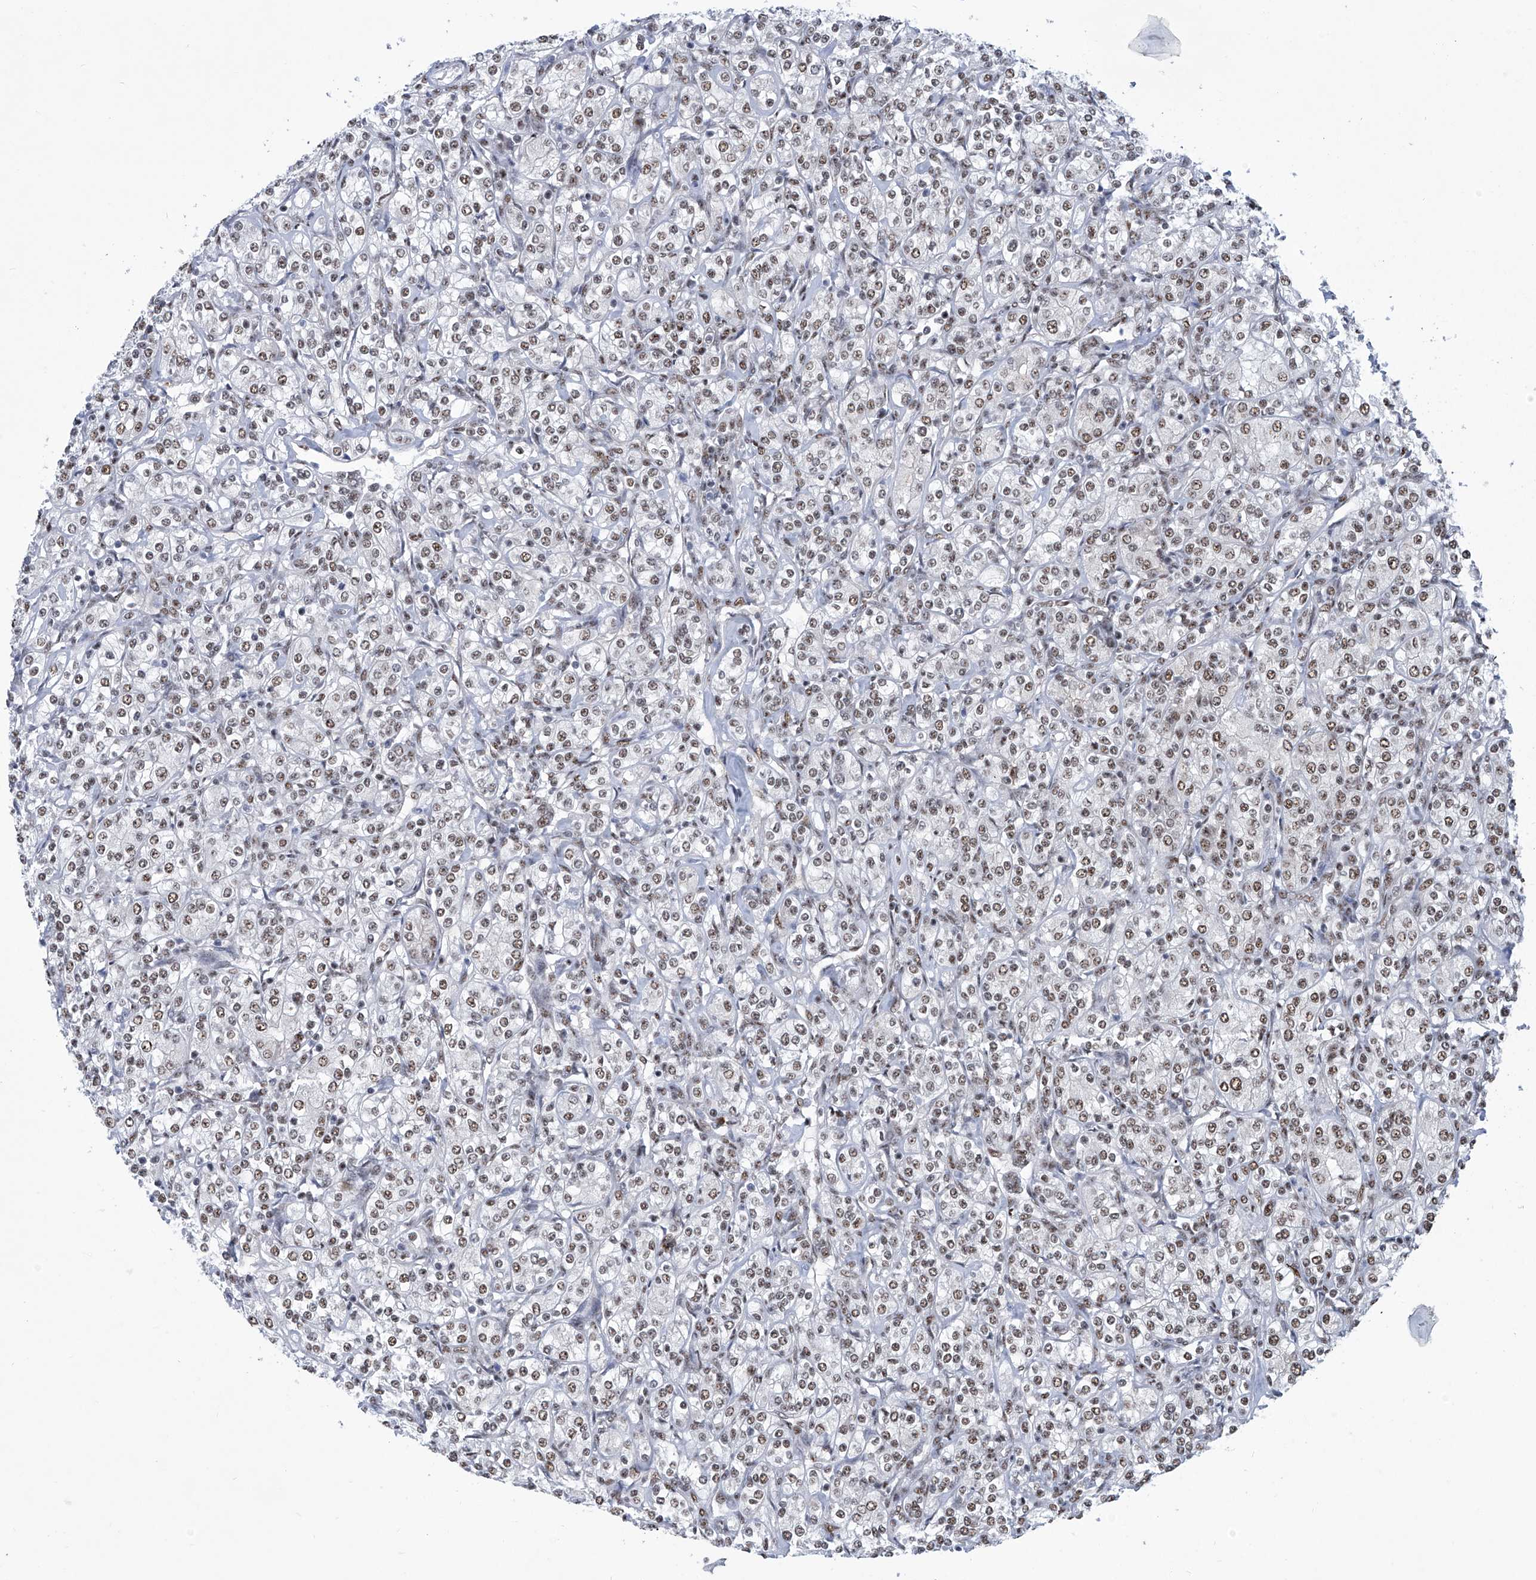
{"staining": {"intensity": "weak", "quantity": ">75%", "location": "nuclear"}, "tissue": "renal cancer", "cell_type": "Tumor cells", "image_type": "cancer", "snomed": [{"axis": "morphology", "description": "Adenocarcinoma, NOS"}, {"axis": "topography", "description": "Kidney"}], "caption": "Brown immunohistochemical staining in renal cancer (adenocarcinoma) reveals weak nuclear expression in about >75% of tumor cells. Using DAB (3,3'-diaminobenzidine) (brown) and hematoxylin (blue) stains, captured at high magnification using brightfield microscopy.", "gene": "FBXL4", "patient": {"sex": "male", "age": 77}}